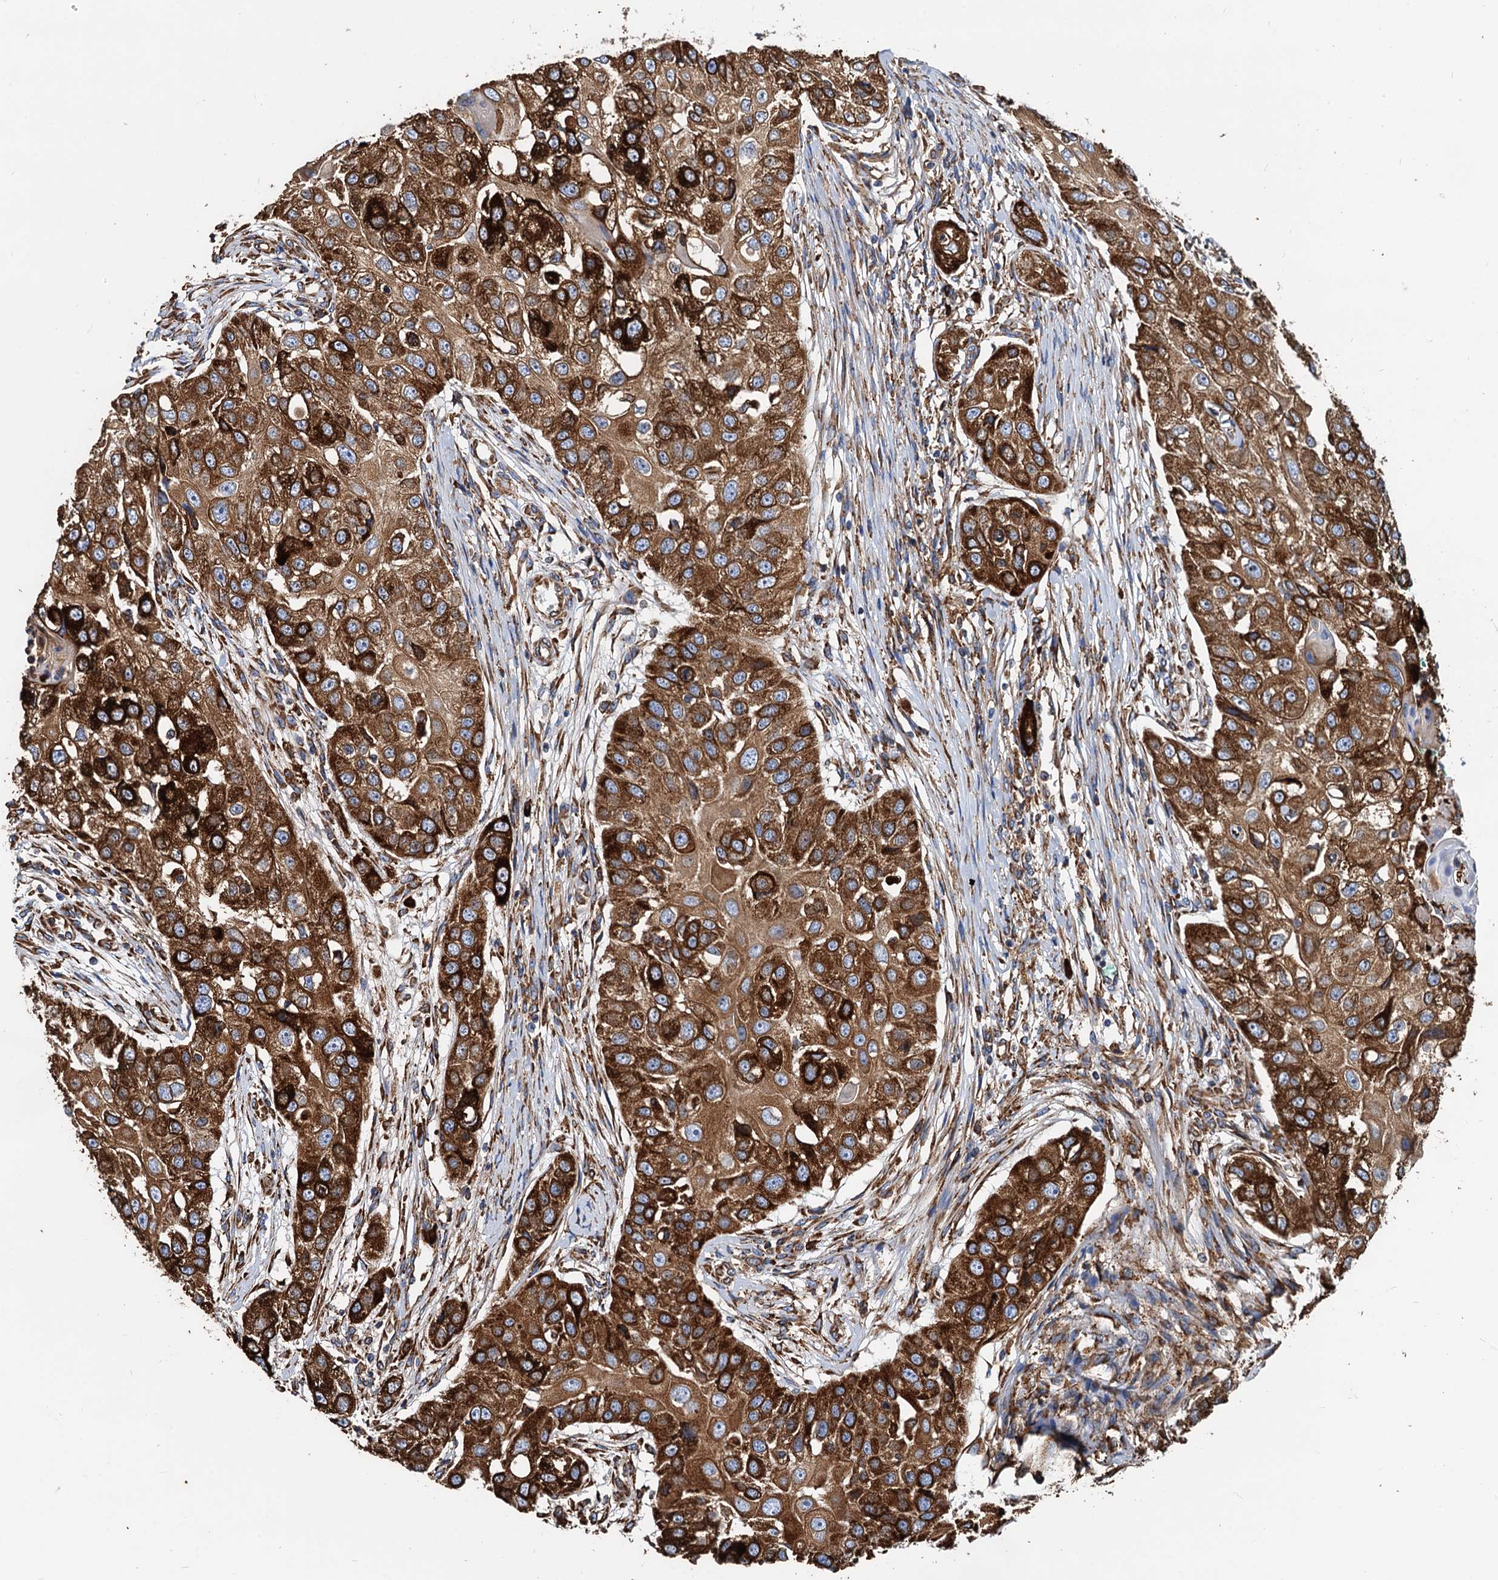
{"staining": {"intensity": "strong", "quantity": ">75%", "location": "cytoplasmic/membranous"}, "tissue": "head and neck cancer", "cell_type": "Tumor cells", "image_type": "cancer", "snomed": [{"axis": "morphology", "description": "Normal tissue, NOS"}, {"axis": "morphology", "description": "Squamous cell carcinoma, NOS"}, {"axis": "topography", "description": "Skeletal muscle"}, {"axis": "topography", "description": "Head-Neck"}], "caption": "Tumor cells show strong cytoplasmic/membranous staining in about >75% of cells in squamous cell carcinoma (head and neck). The protein is stained brown, and the nuclei are stained in blue (DAB IHC with brightfield microscopy, high magnification).", "gene": "HSPA5", "patient": {"sex": "male", "age": 51}}